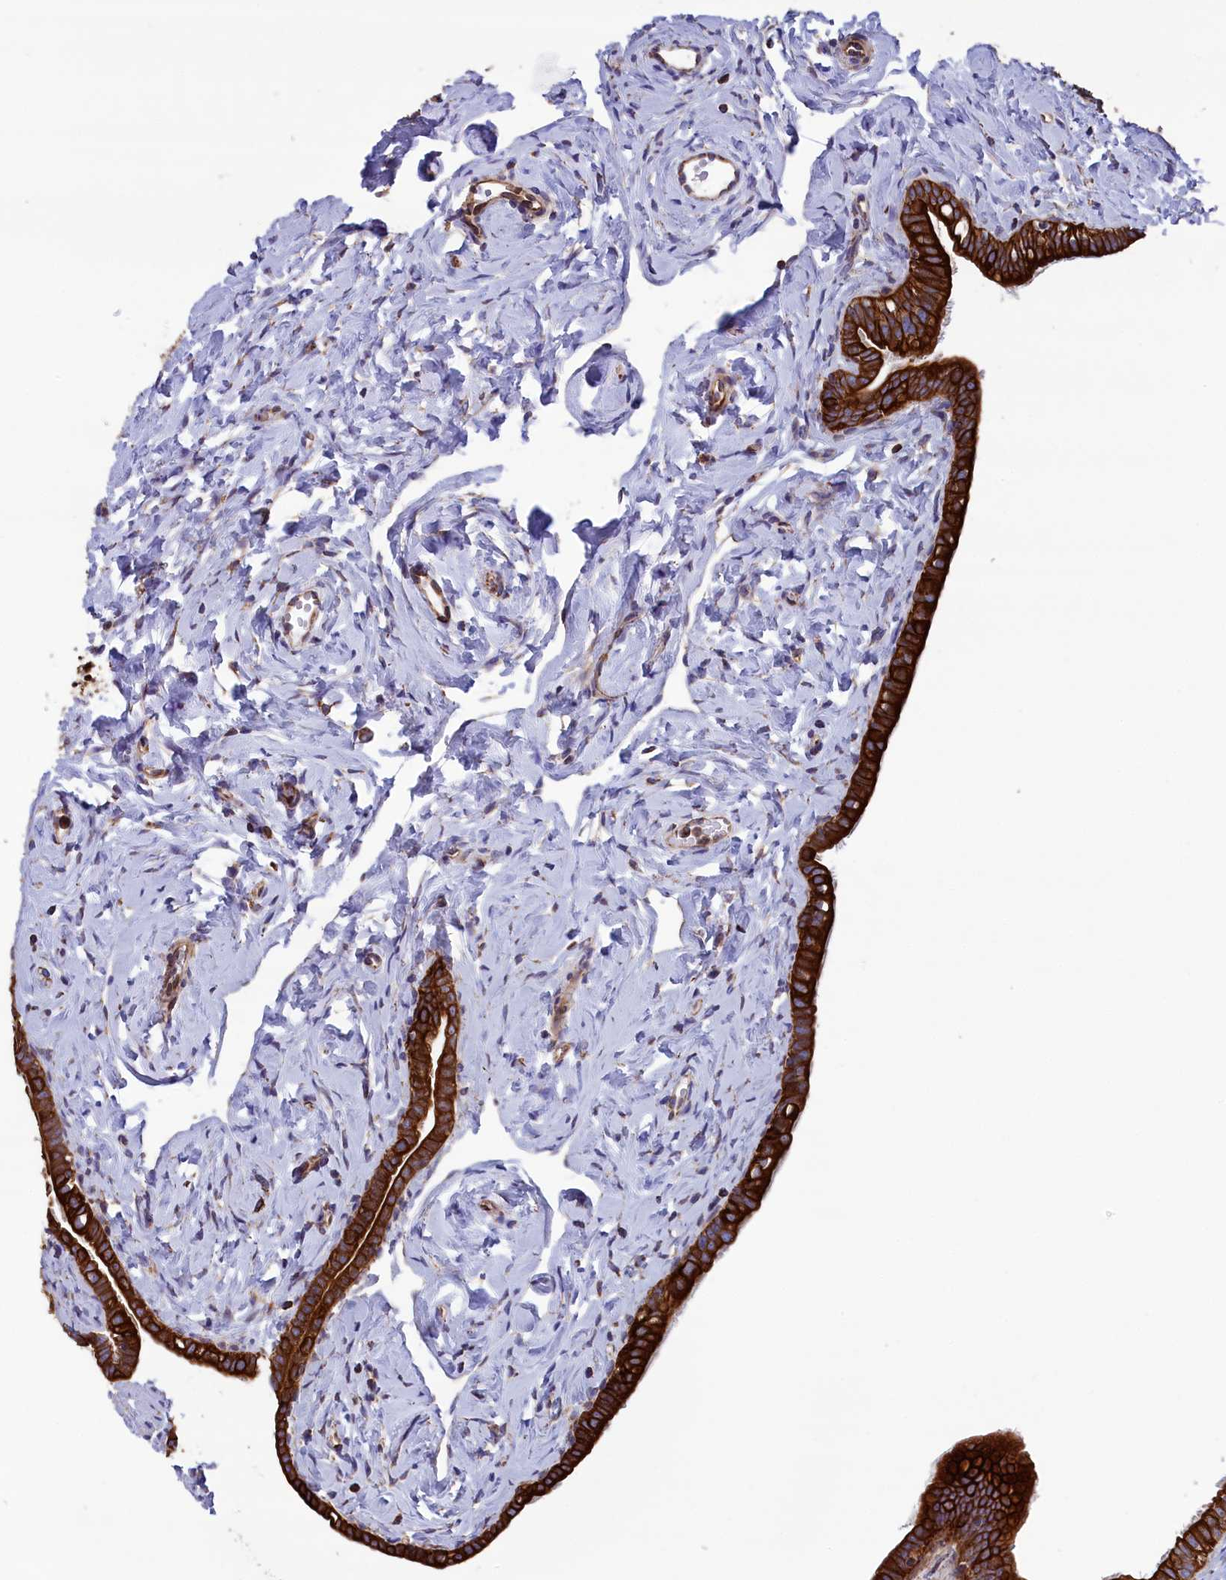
{"staining": {"intensity": "strong", "quantity": ">75%", "location": "cytoplasmic/membranous"}, "tissue": "fallopian tube", "cell_type": "Glandular cells", "image_type": "normal", "snomed": [{"axis": "morphology", "description": "Normal tissue, NOS"}, {"axis": "topography", "description": "Fallopian tube"}], "caption": "Immunohistochemistry (IHC) (DAB) staining of normal human fallopian tube demonstrates strong cytoplasmic/membranous protein staining in approximately >75% of glandular cells.", "gene": "GATB", "patient": {"sex": "female", "age": 66}}